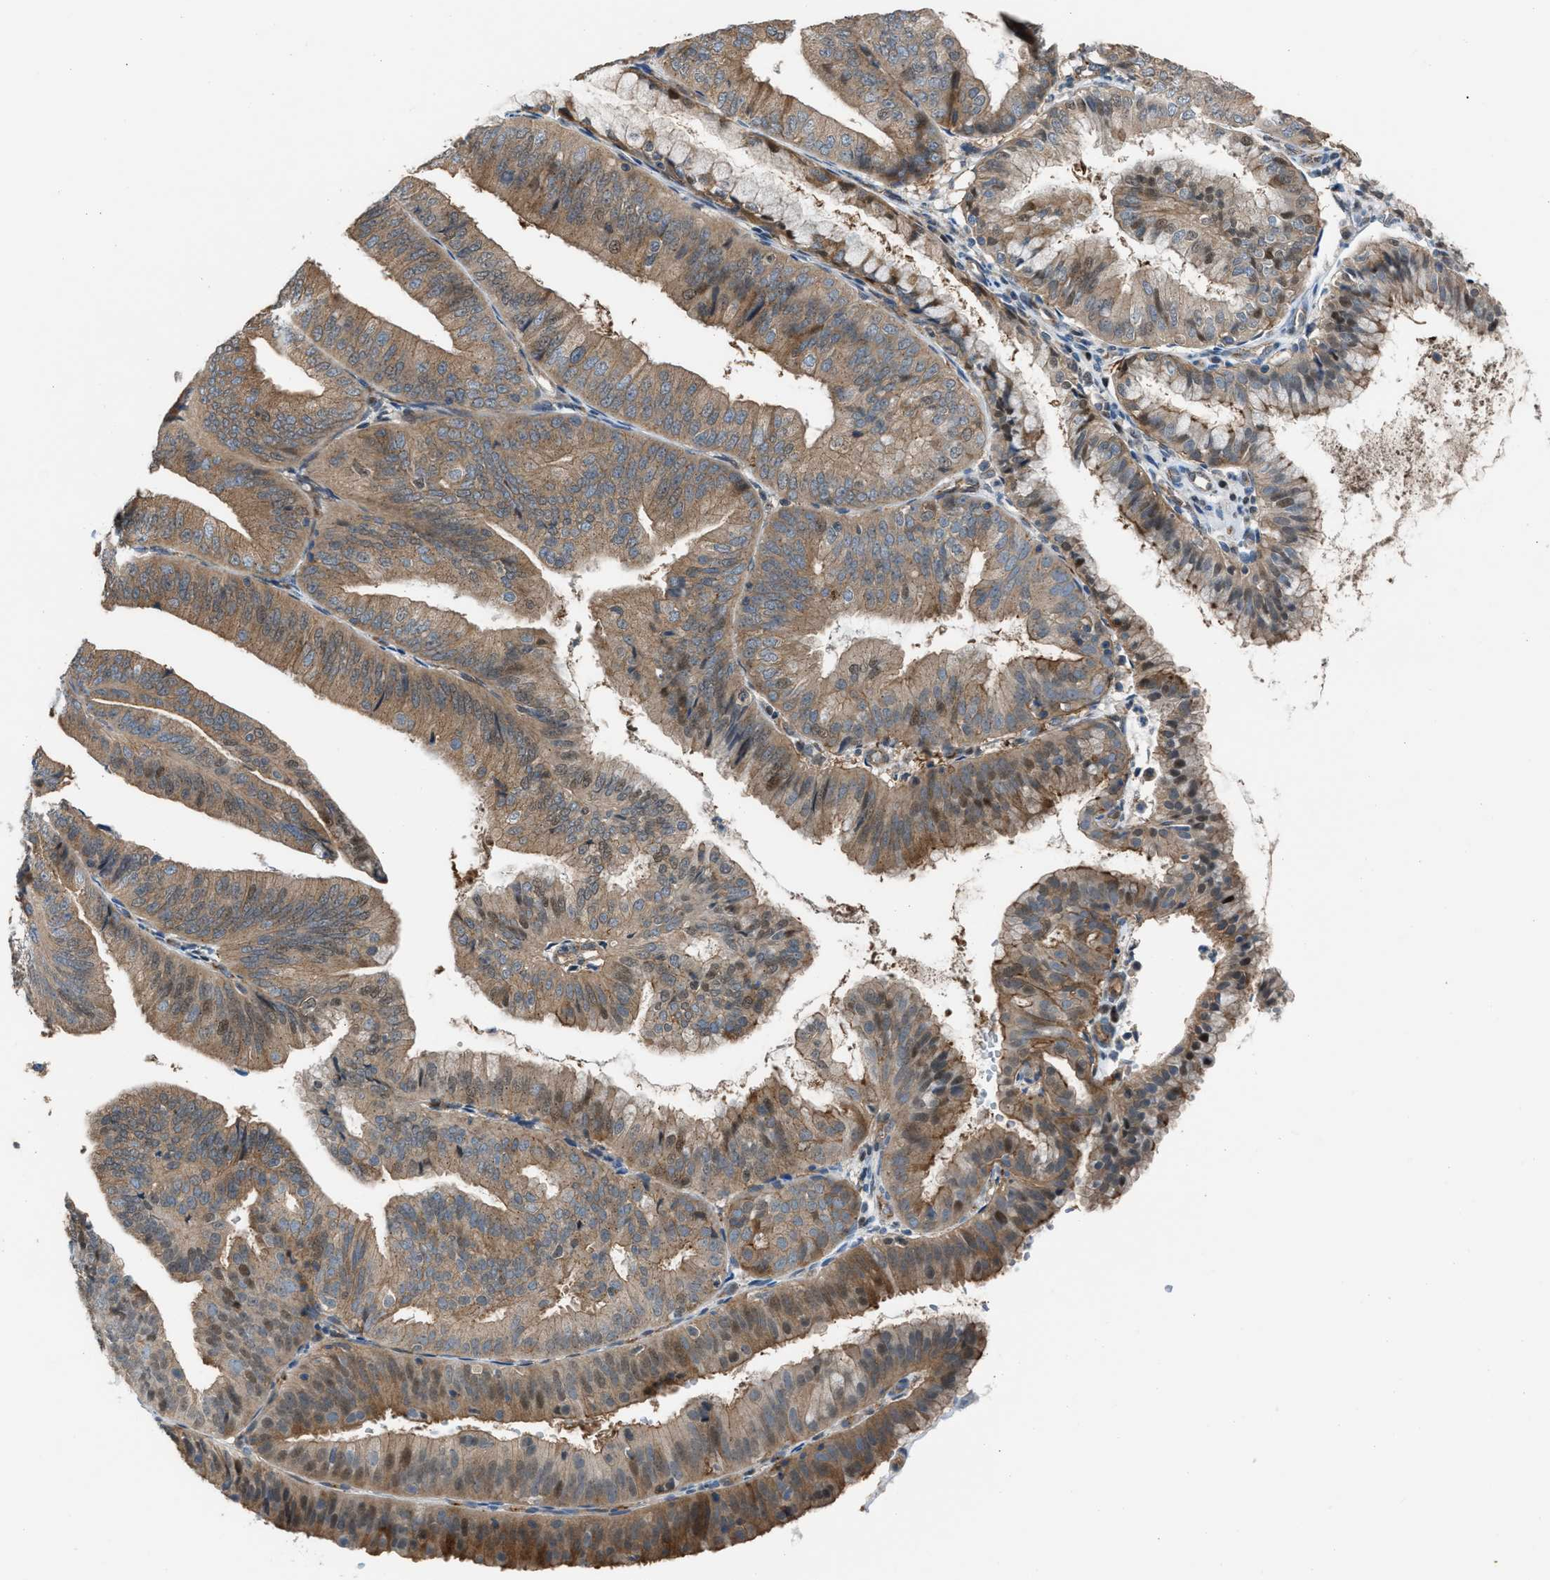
{"staining": {"intensity": "moderate", "quantity": "25%-75%", "location": "cytoplasmic/membranous,nuclear"}, "tissue": "endometrial cancer", "cell_type": "Tumor cells", "image_type": "cancer", "snomed": [{"axis": "morphology", "description": "Adenocarcinoma, NOS"}, {"axis": "topography", "description": "Endometrium"}], "caption": "IHC (DAB (3,3'-diaminobenzidine)) staining of endometrial cancer shows moderate cytoplasmic/membranous and nuclear protein staining in about 25%-75% of tumor cells.", "gene": "CRTC1", "patient": {"sex": "female", "age": 63}}